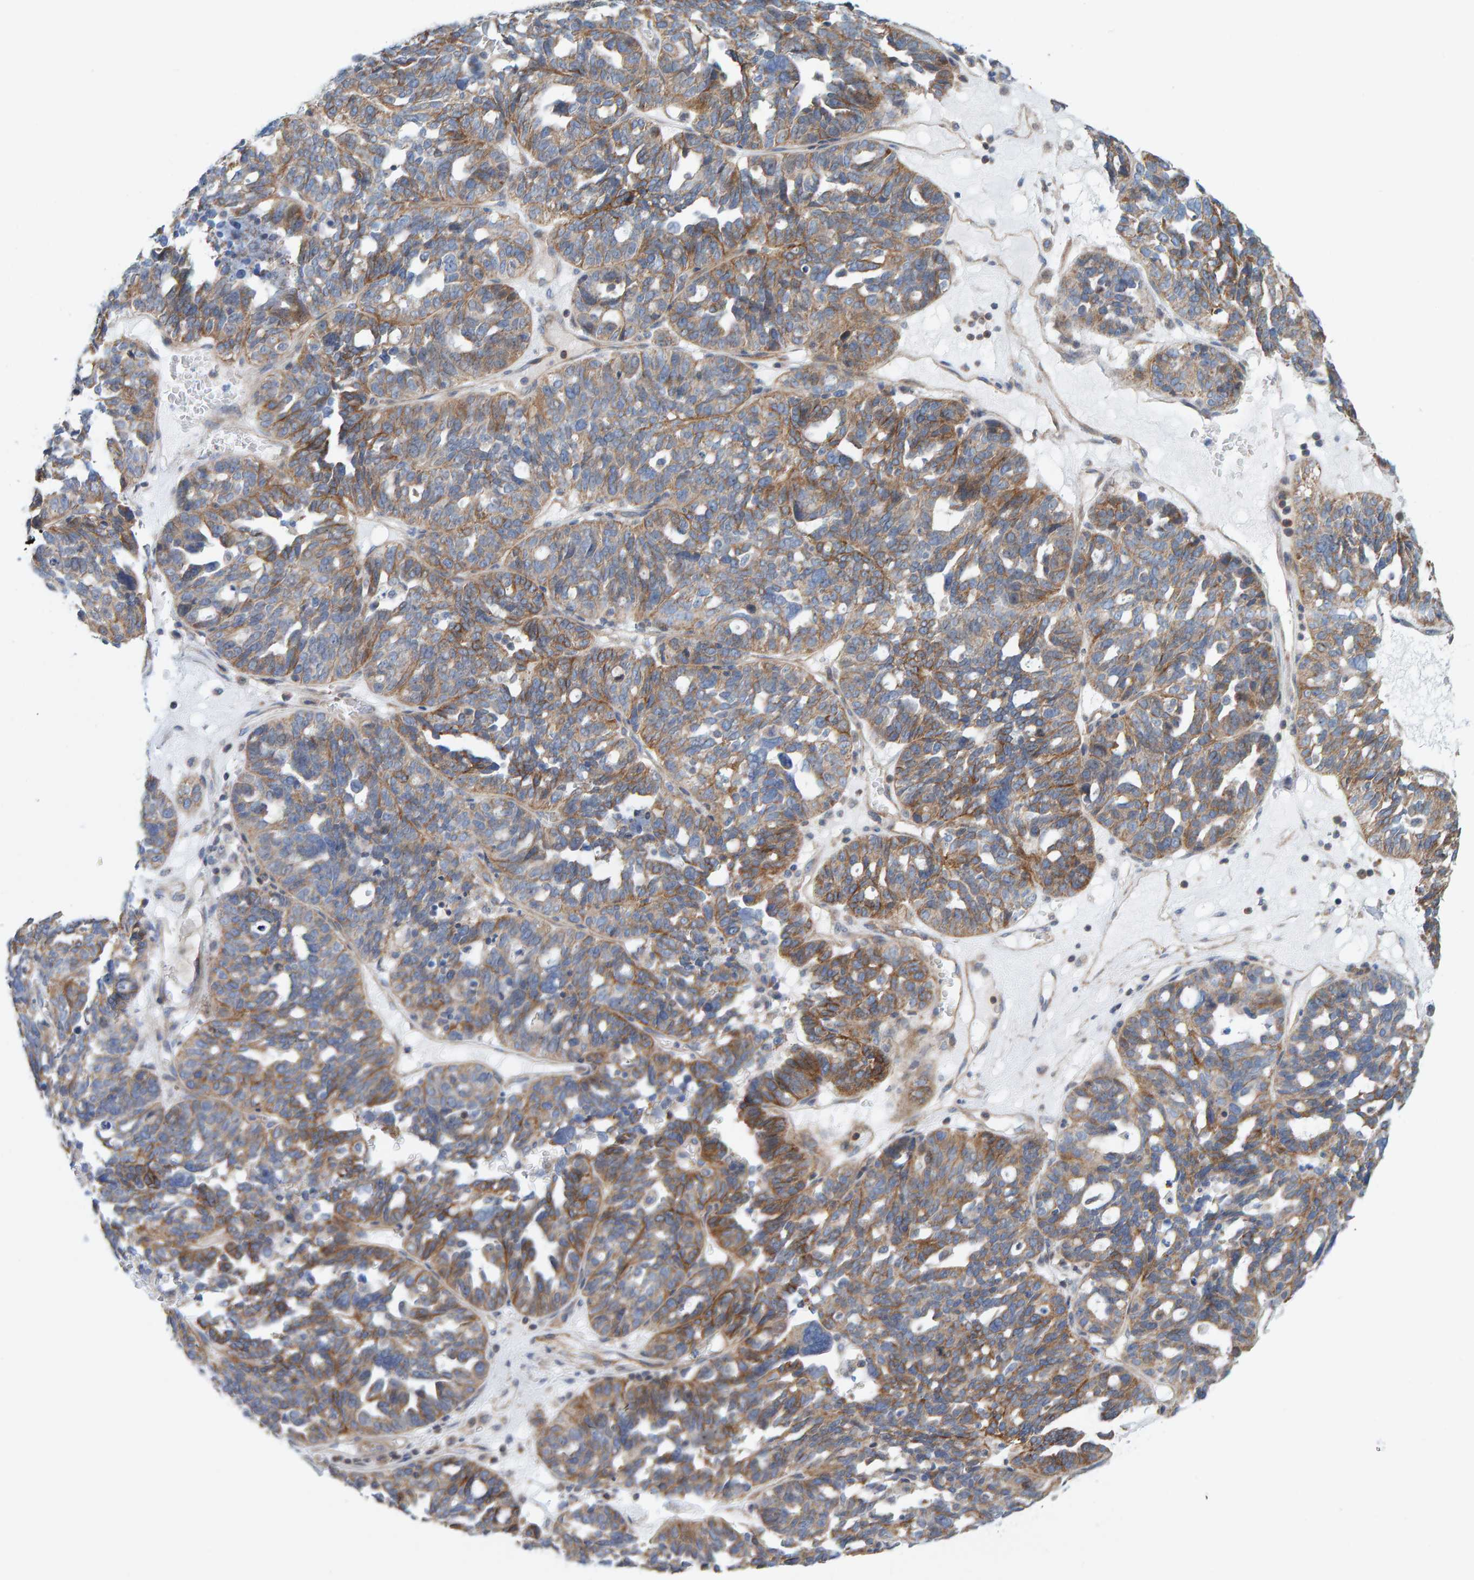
{"staining": {"intensity": "moderate", "quantity": "25%-75%", "location": "cytoplasmic/membranous"}, "tissue": "ovarian cancer", "cell_type": "Tumor cells", "image_type": "cancer", "snomed": [{"axis": "morphology", "description": "Cystadenocarcinoma, serous, NOS"}, {"axis": "topography", "description": "Ovary"}], "caption": "Immunohistochemical staining of human serous cystadenocarcinoma (ovarian) displays medium levels of moderate cytoplasmic/membranous positivity in about 25%-75% of tumor cells. Using DAB (3,3'-diaminobenzidine) (brown) and hematoxylin (blue) stains, captured at high magnification using brightfield microscopy.", "gene": "RGP1", "patient": {"sex": "female", "age": 59}}